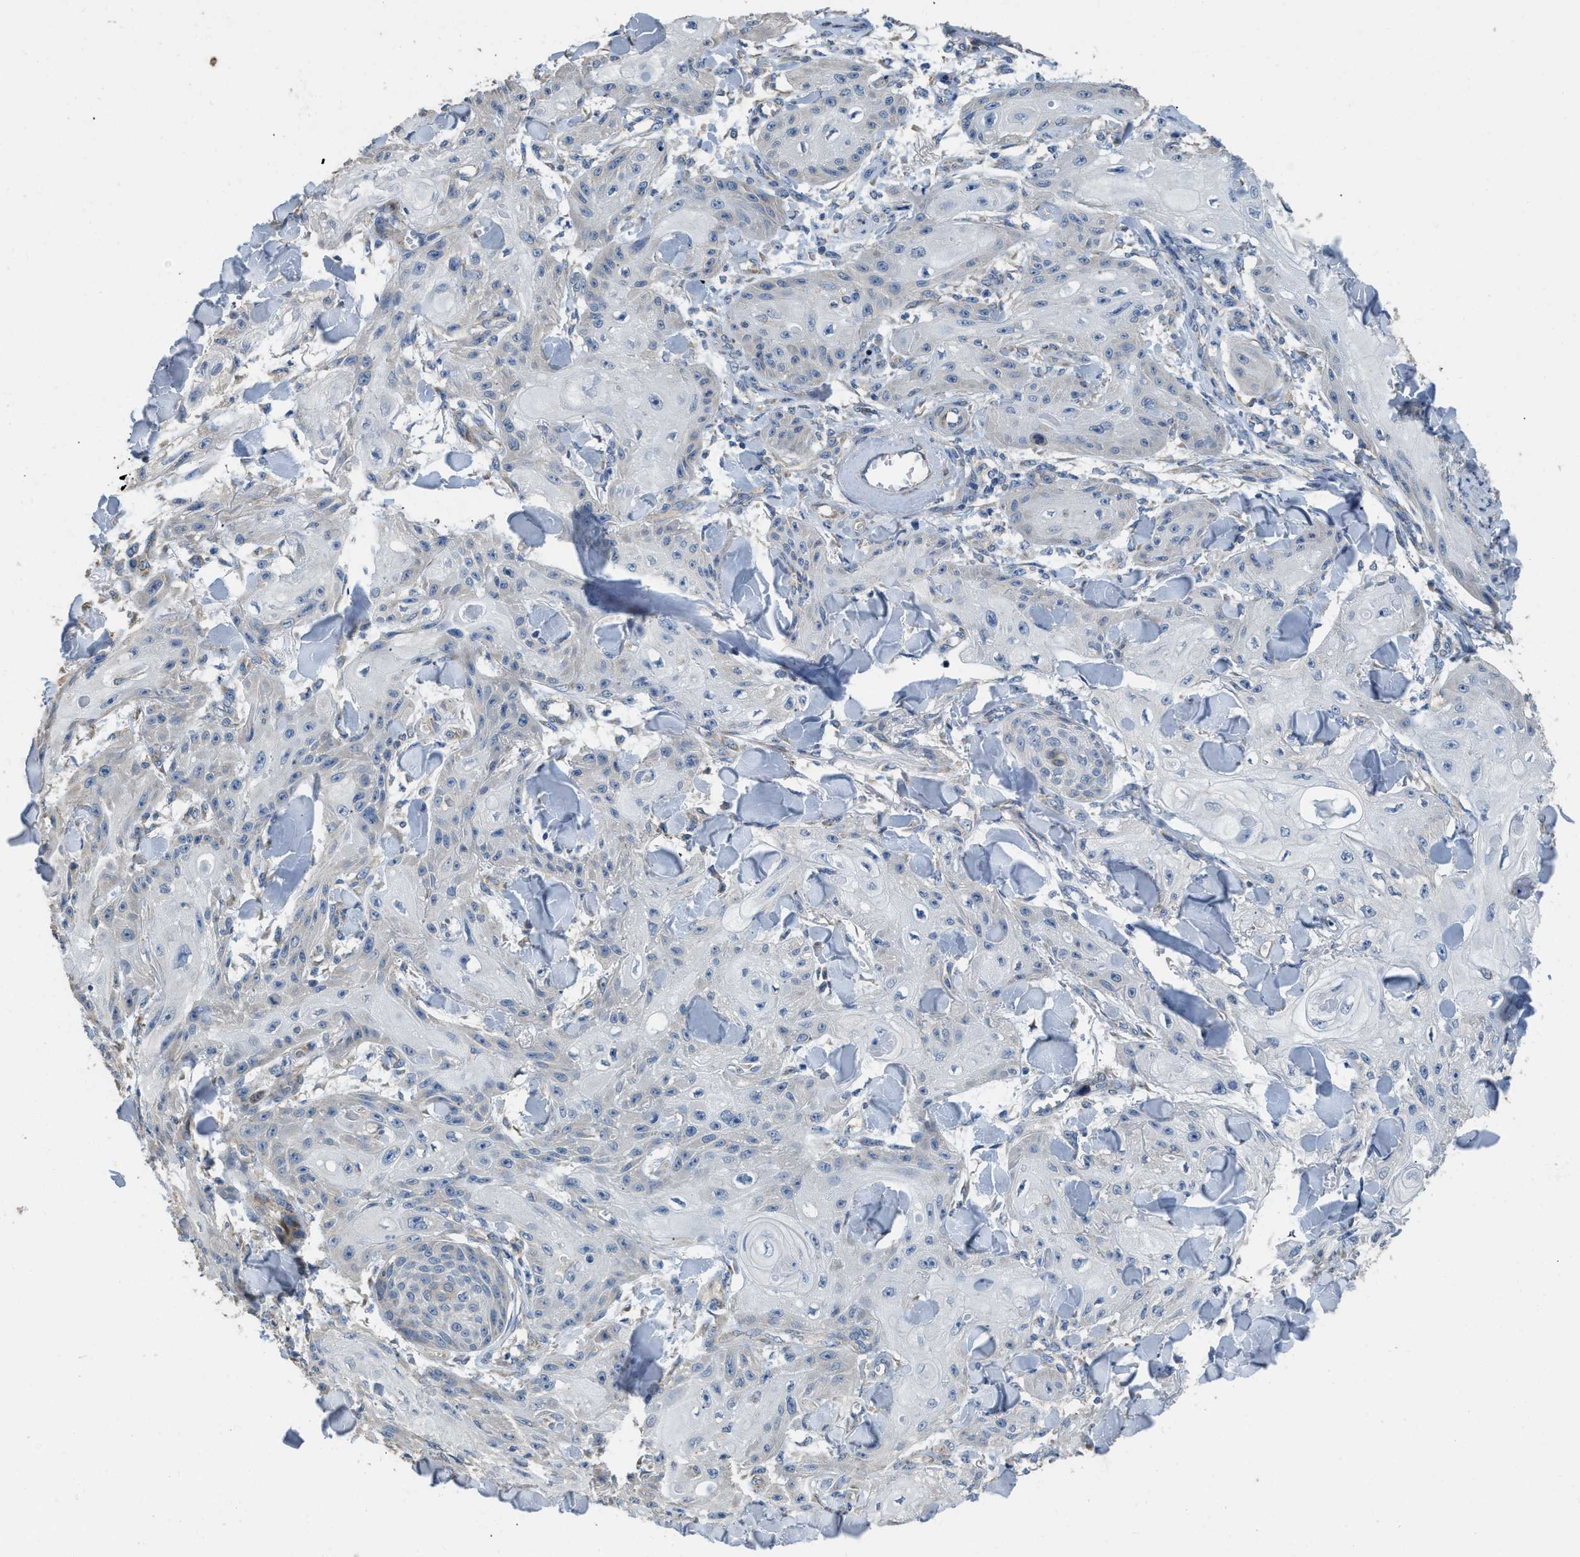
{"staining": {"intensity": "negative", "quantity": "none", "location": "none"}, "tissue": "skin cancer", "cell_type": "Tumor cells", "image_type": "cancer", "snomed": [{"axis": "morphology", "description": "Squamous cell carcinoma, NOS"}, {"axis": "topography", "description": "Skin"}], "caption": "Histopathology image shows no significant protein positivity in tumor cells of squamous cell carcinoma (skin). (Brightfield microscopy of DAB immunohistochemistry at high magnification).", "gene": "TMEM150A", "patient": {"sex": "male", "age": 74}}